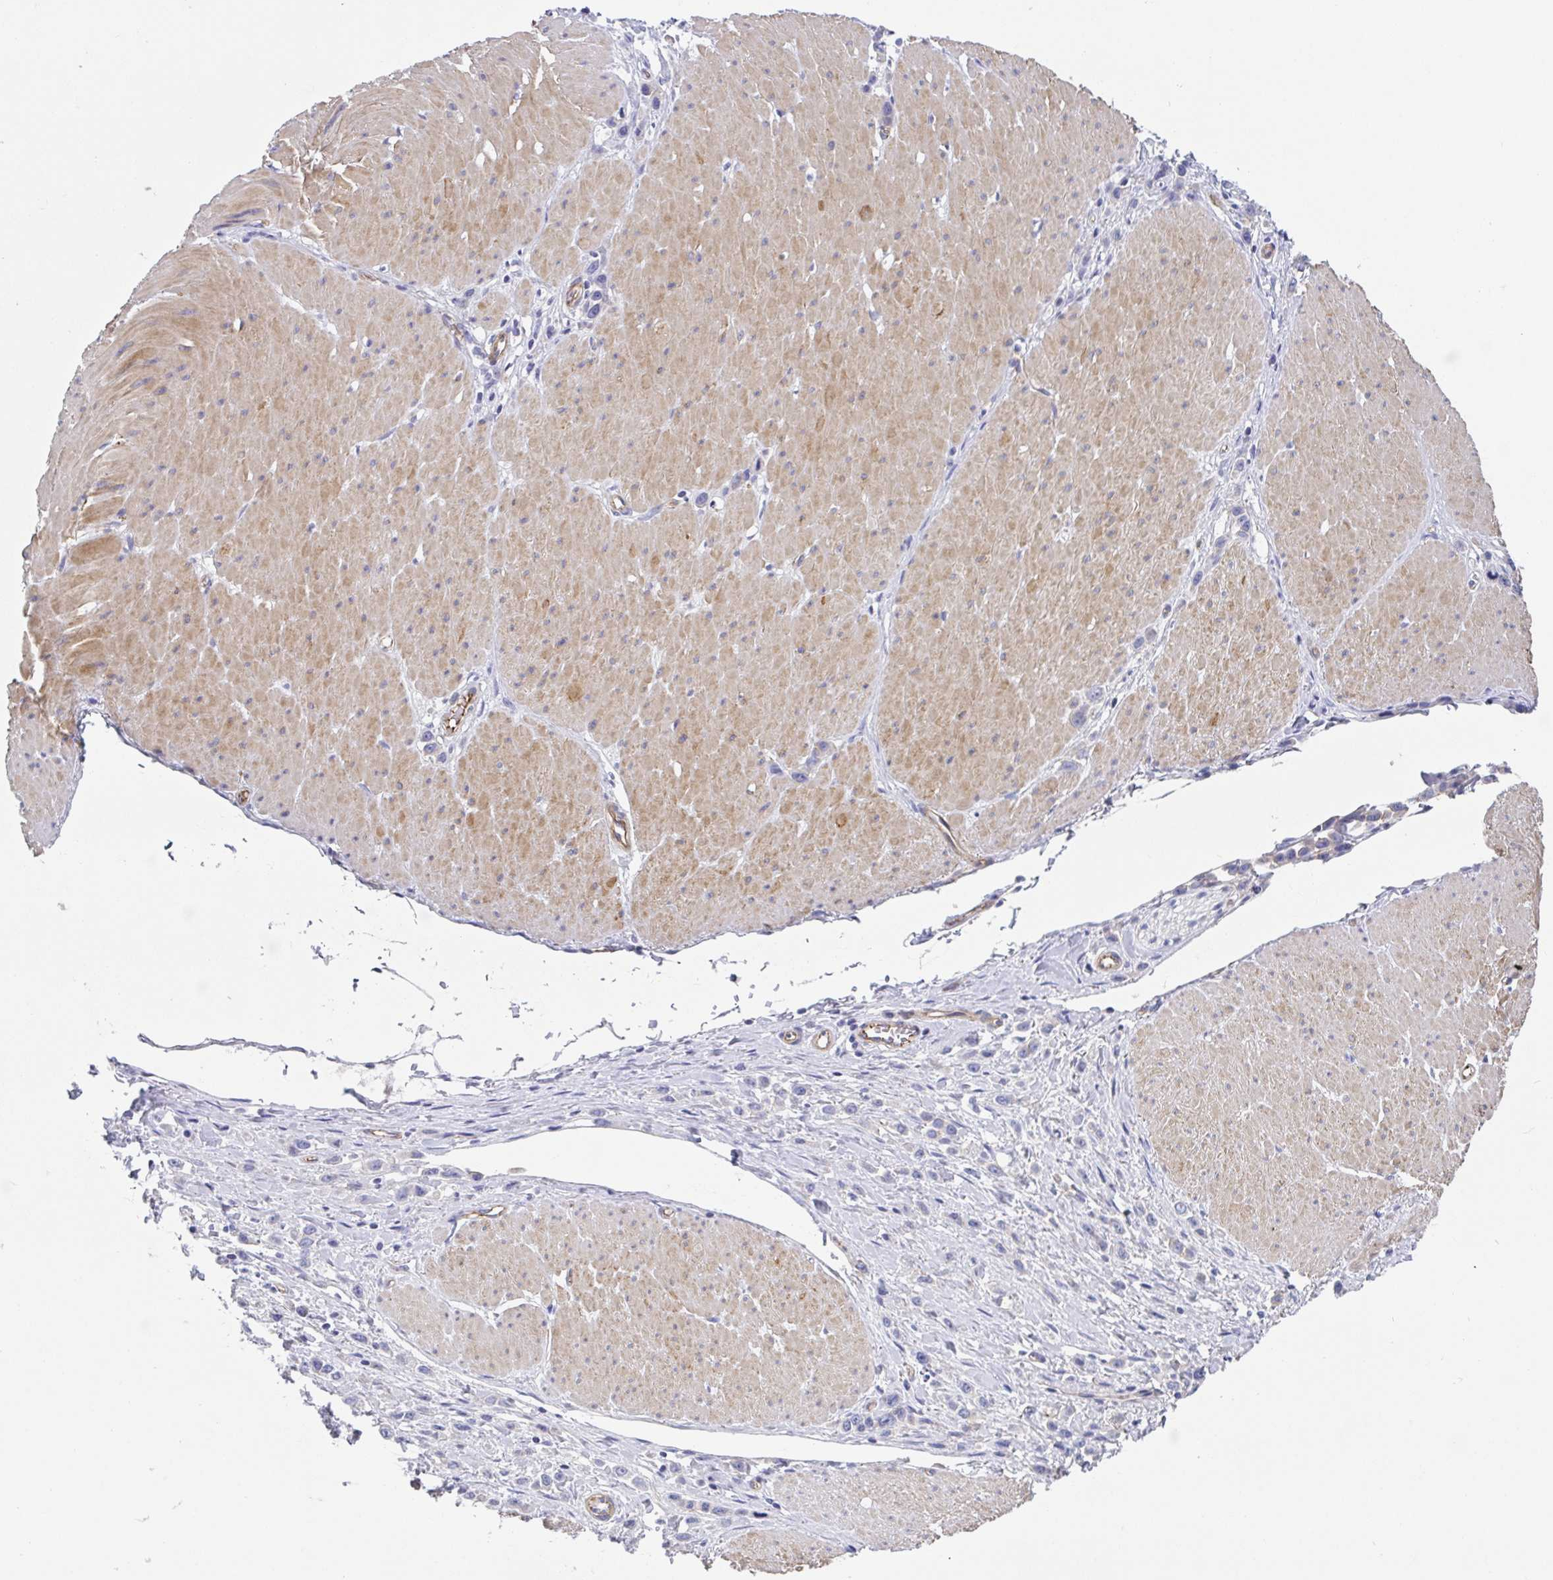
{"staining": {"intensity": "negative", "quantity": "none", "location": "none"}, "tissue": "stomach cancer", "cell_type": "Tumor cells", "image_type": "cancer", "snomed": [{"axis": "morphology", "description": "Adenocarcinoma, NOS"}, {"axis": "topography", "description": "Stomach"}], "caption": "Tumor cells show no significant positivity in stomach cancer (adenocarcinoma). (DAB immunohistochemistry visualized using brightfield microscopy, high magnification).", "gene": "TRAM2", "patient": {"sex": "male", "age": 47}}